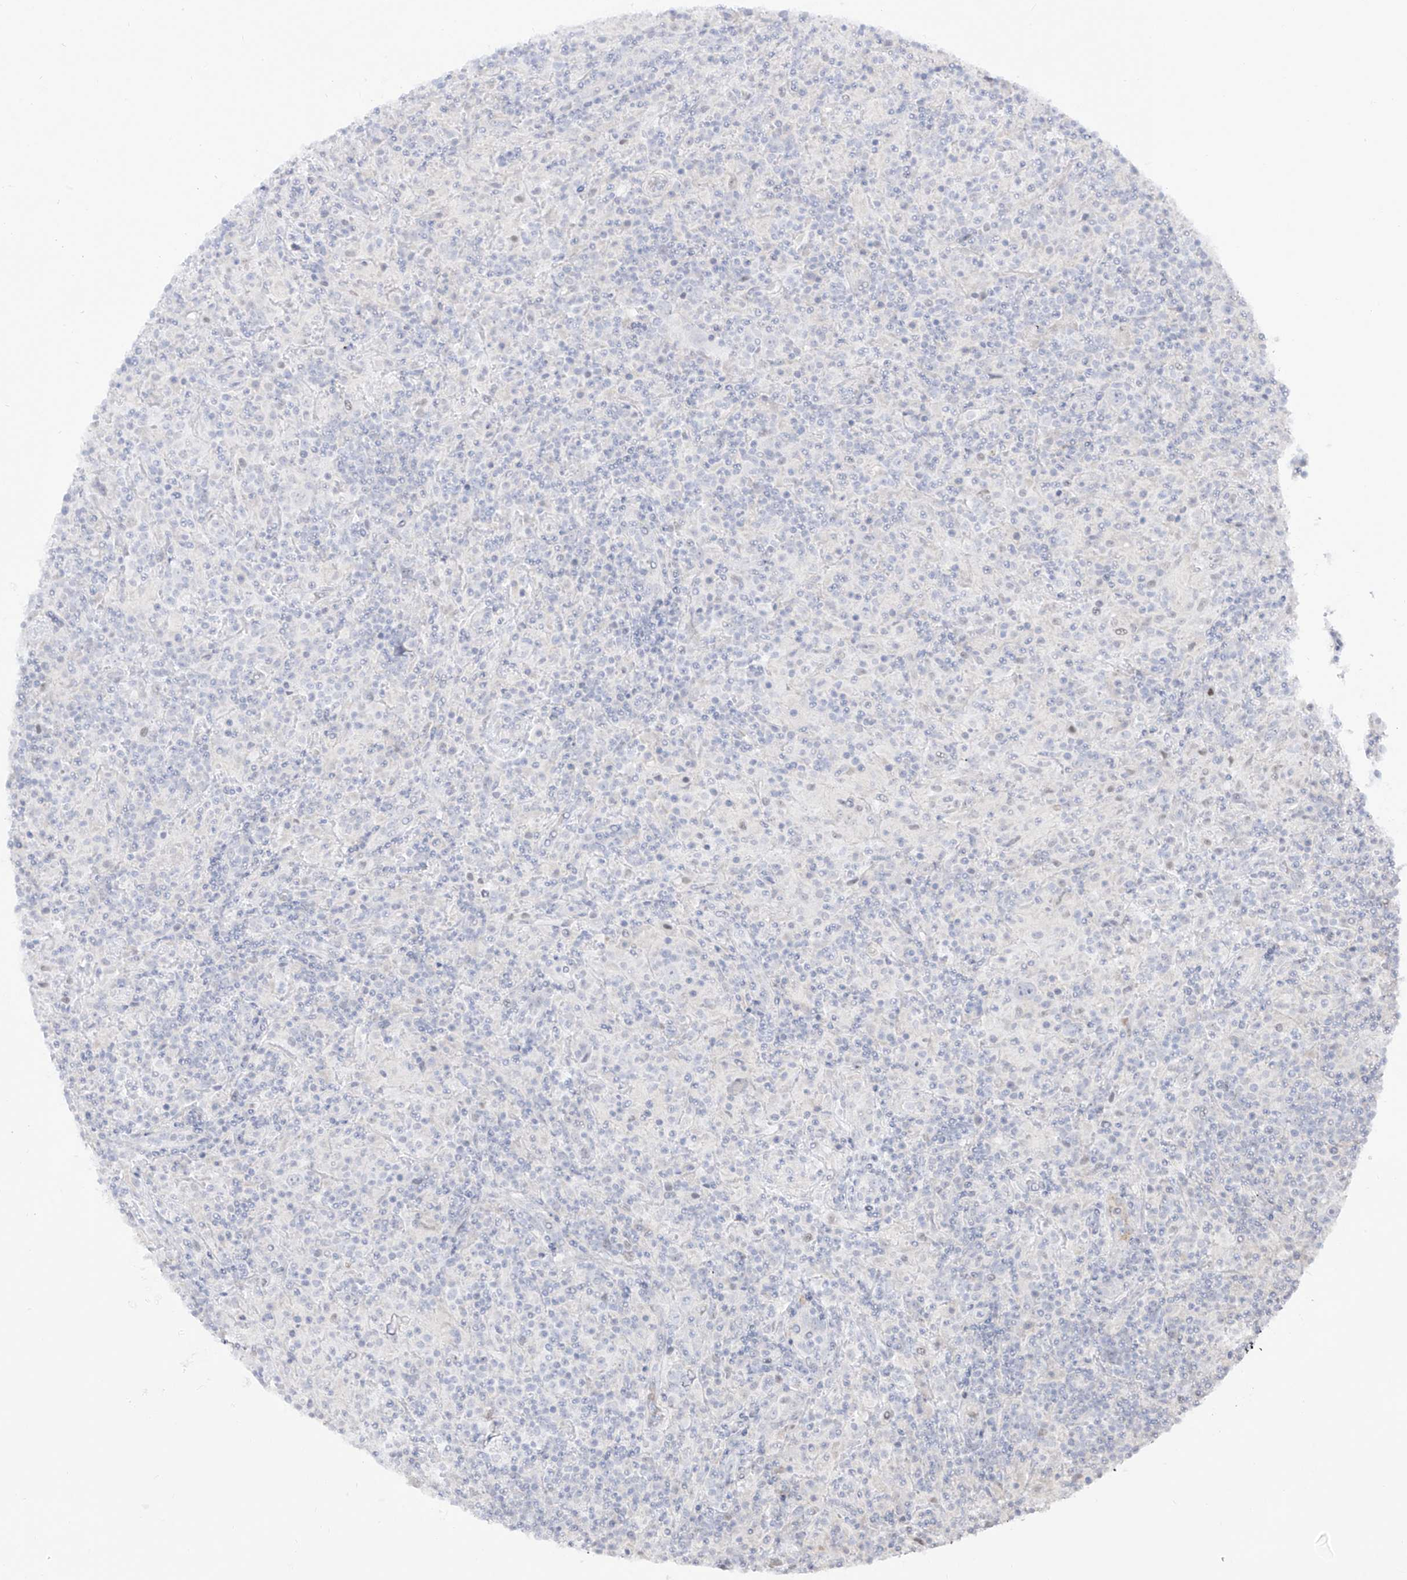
{"staining": {"intensity": "negative", "quantity": "none", "location": "none"}, "tissue": "lymphoma", "cell_type": "Tumor cells", "image_type": "cancer", "snomed": [{"axis": "morphology", "description": "Hodgkin's disease, NOS"}, {"axis": "topography", "description": "Lymph node"}], "caption": "Tumor cells show no significant staining in lymphoma. The staining is performed using DAB (3,3'-diaminobenzidine) brown chromogen with nuclei counter-stained in using hematoxylin.", "gene": "DMKN", "patient": {"sex": "male", "age": 70}}